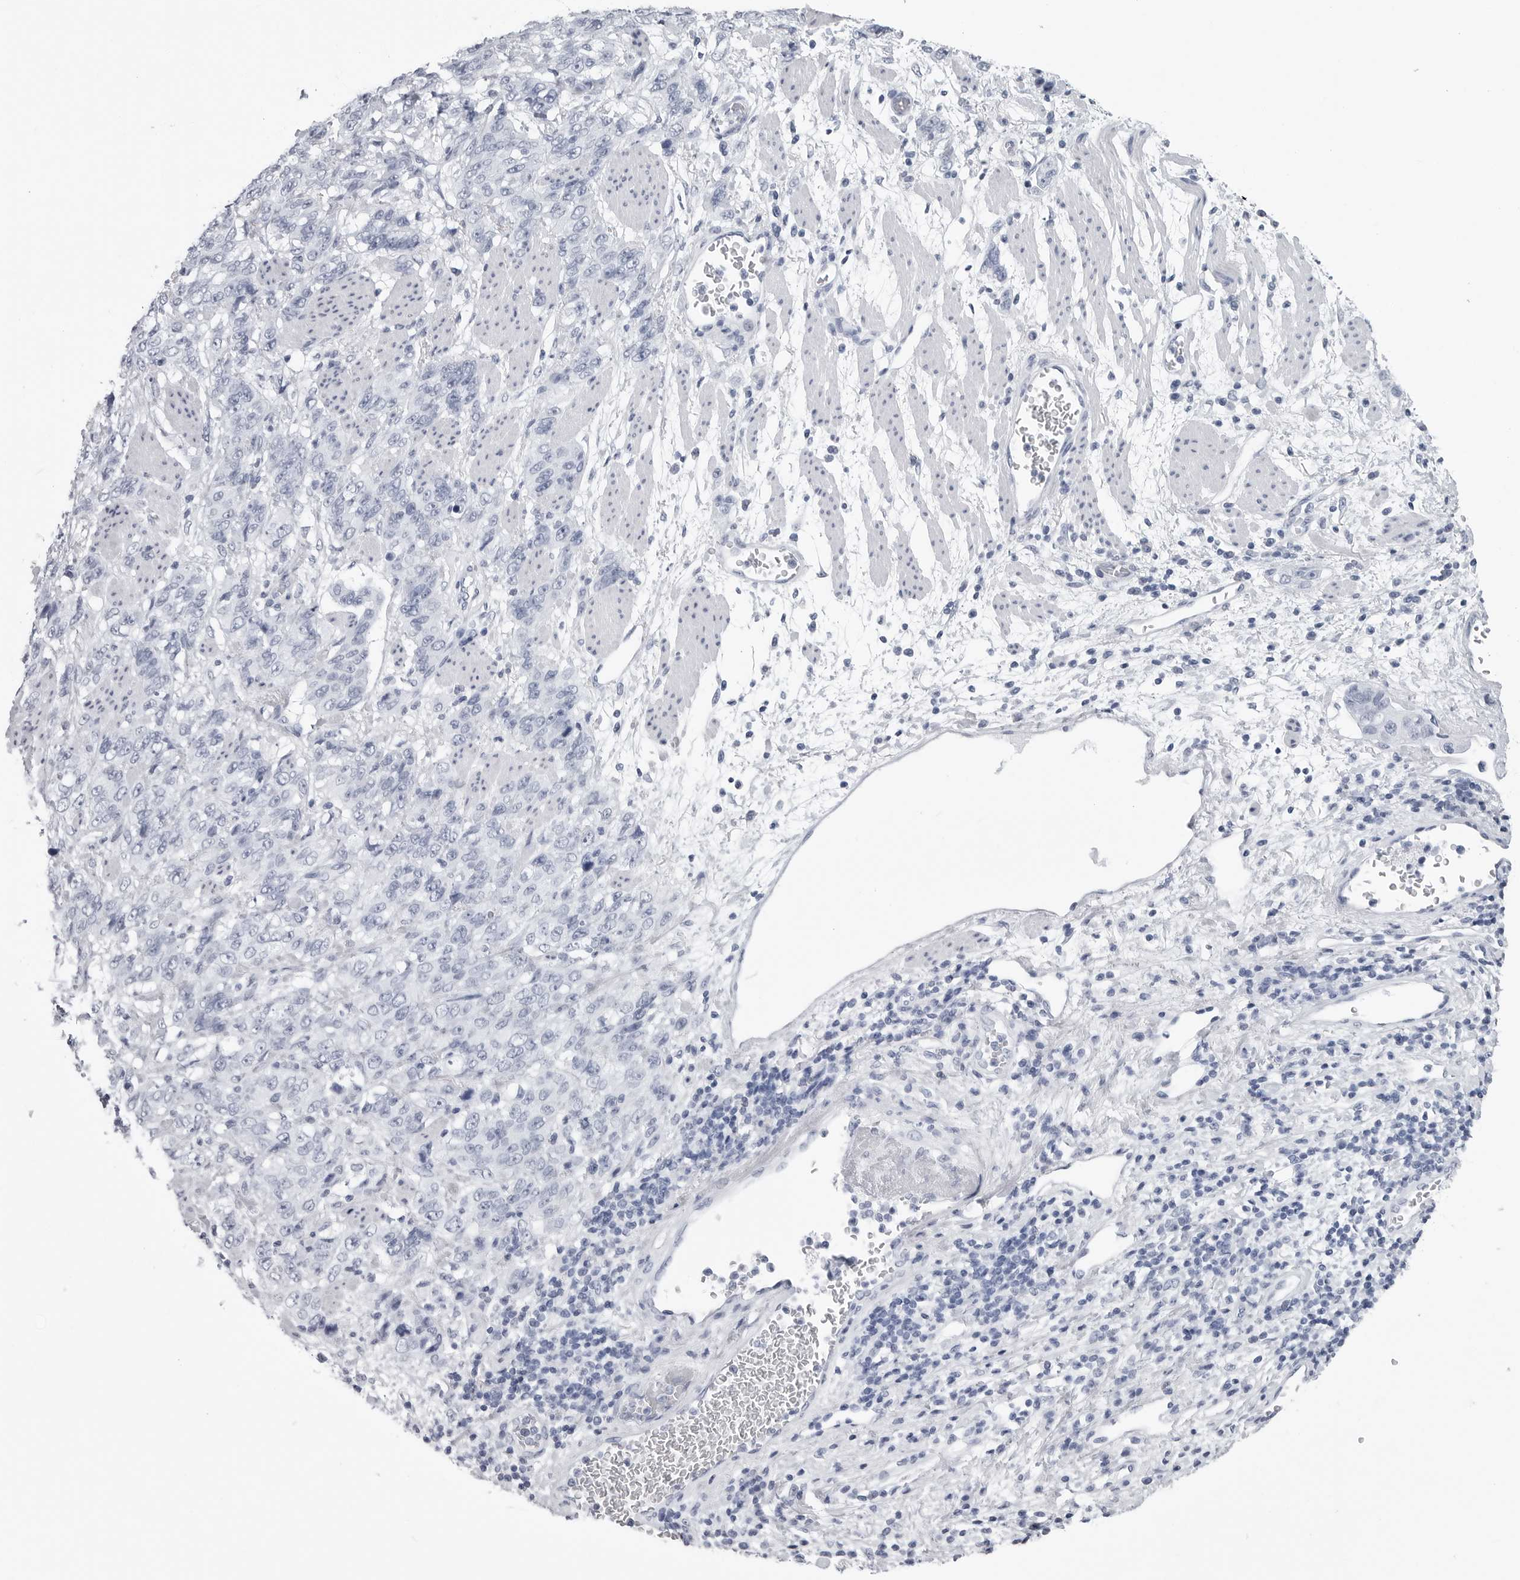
{"staining": {"intensity": "negative", "quantity": "none", "location": "none"}, "tissue": "stomach cancer", "cell_type": "Tumor cells", "image_type": "cancer", "snomed": [{"axis": "morphology", "description": "Adenocarcinoma, NOS"}, {"axis": "topography", "description": "Stomach"}], "caption": "Immunohistochemistry (IHC) photomicrograph of neoplastic tissue: stomach cancer (adenocarcinoma) stained with DAB (3,3'-diaminobenzidine) demonstrates no significant protein positivity in tumor cells.", "gene": "CSH1", "patient": {"sex": "male", "age": 48}}